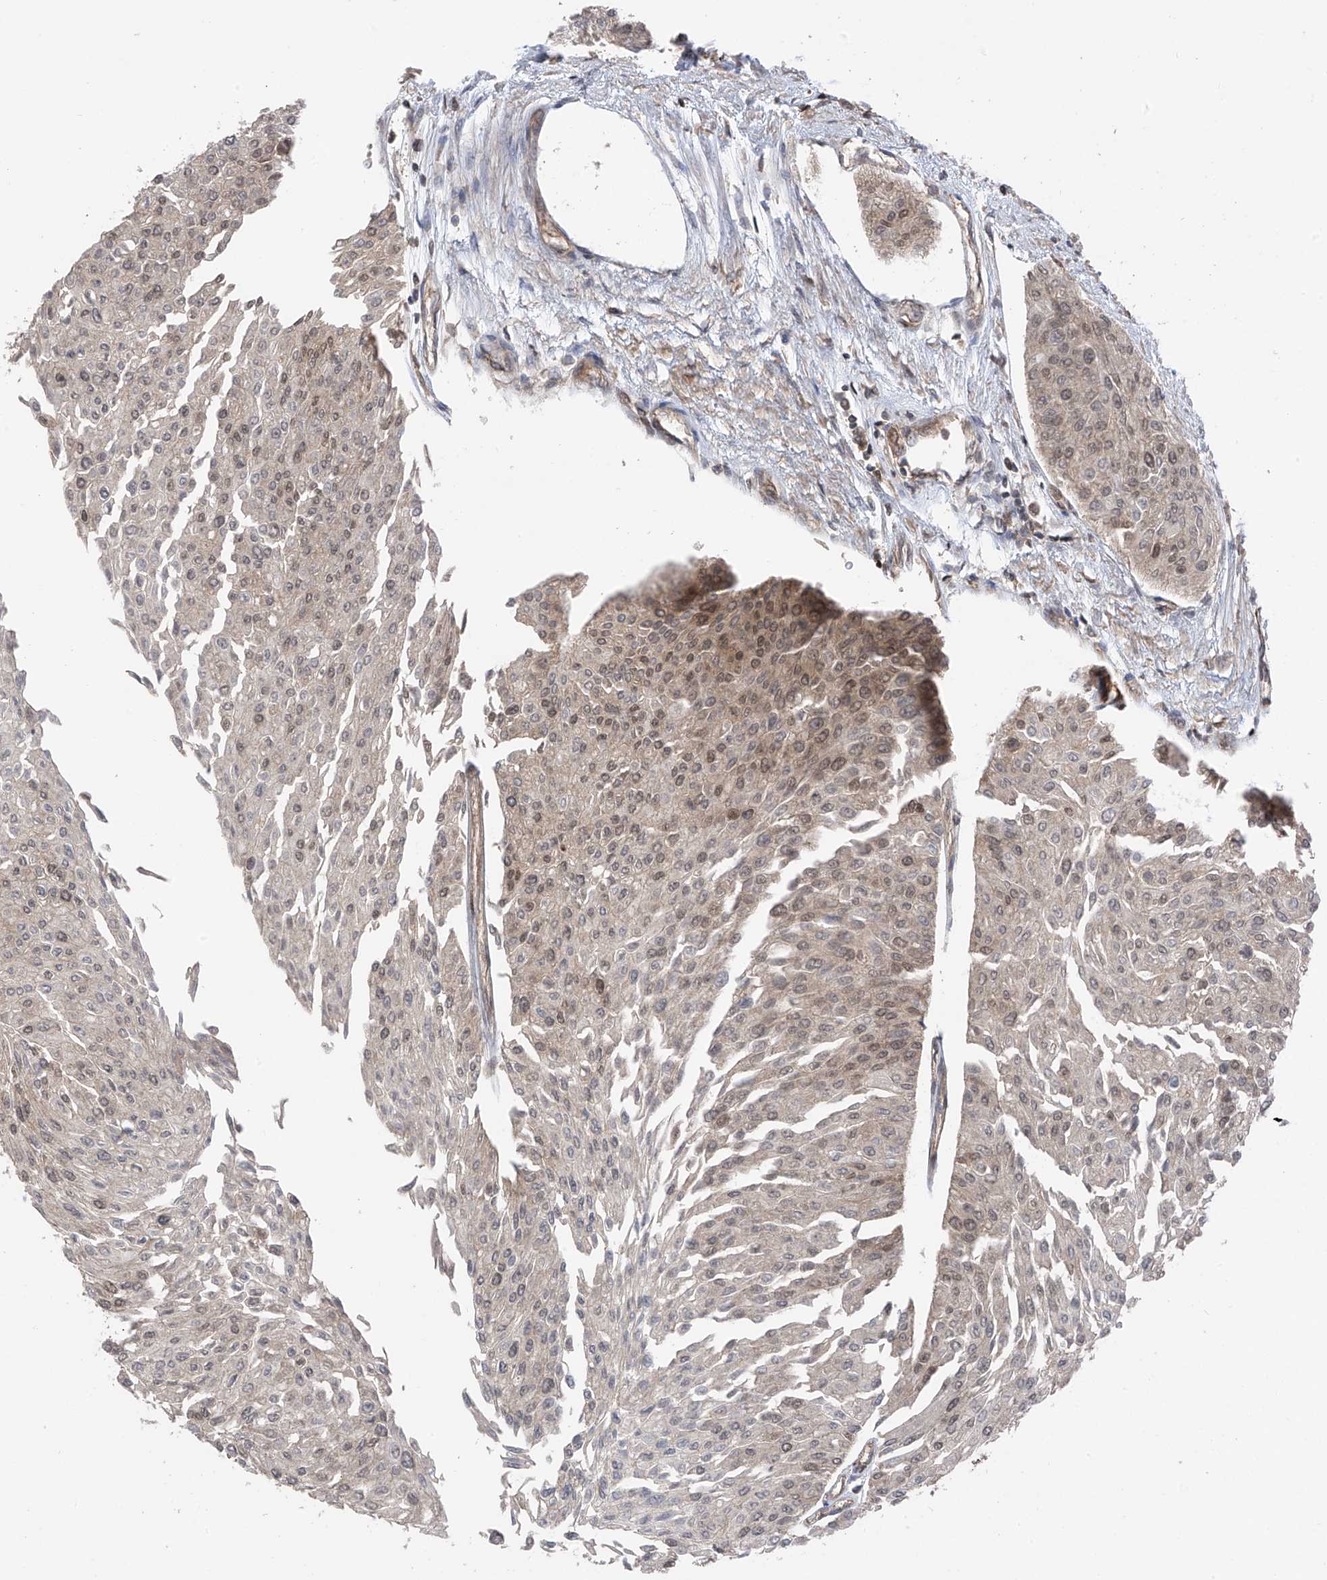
{"staining": {"intensity": "weak", "quantity": "<25%", "location": "cytoplasmic/membranous,nuclear"}, "tissue": "urothelial cancer", "cell_type": "Tumor cells", "image_type": "cancer", "snomed": [{"axis": "morphology", "description": "Urothelial carcinoma, Low grade"}, {"axis": "topography", "description": "Urinary bladder"}], "caption": "Immunohistochemistry (IHC) of low-grade urothelial carcinoma reveals no positivity in tumor cells. The staining was performed using DAB (3,3'-diaminobenzidine) to visualize the protein expression in brown, while the nuclei were stained in blue with hematoxylin (Magnification: 20x).", "gene": "DNAJC9", "patient": {"sex": "male", "age": 67}}